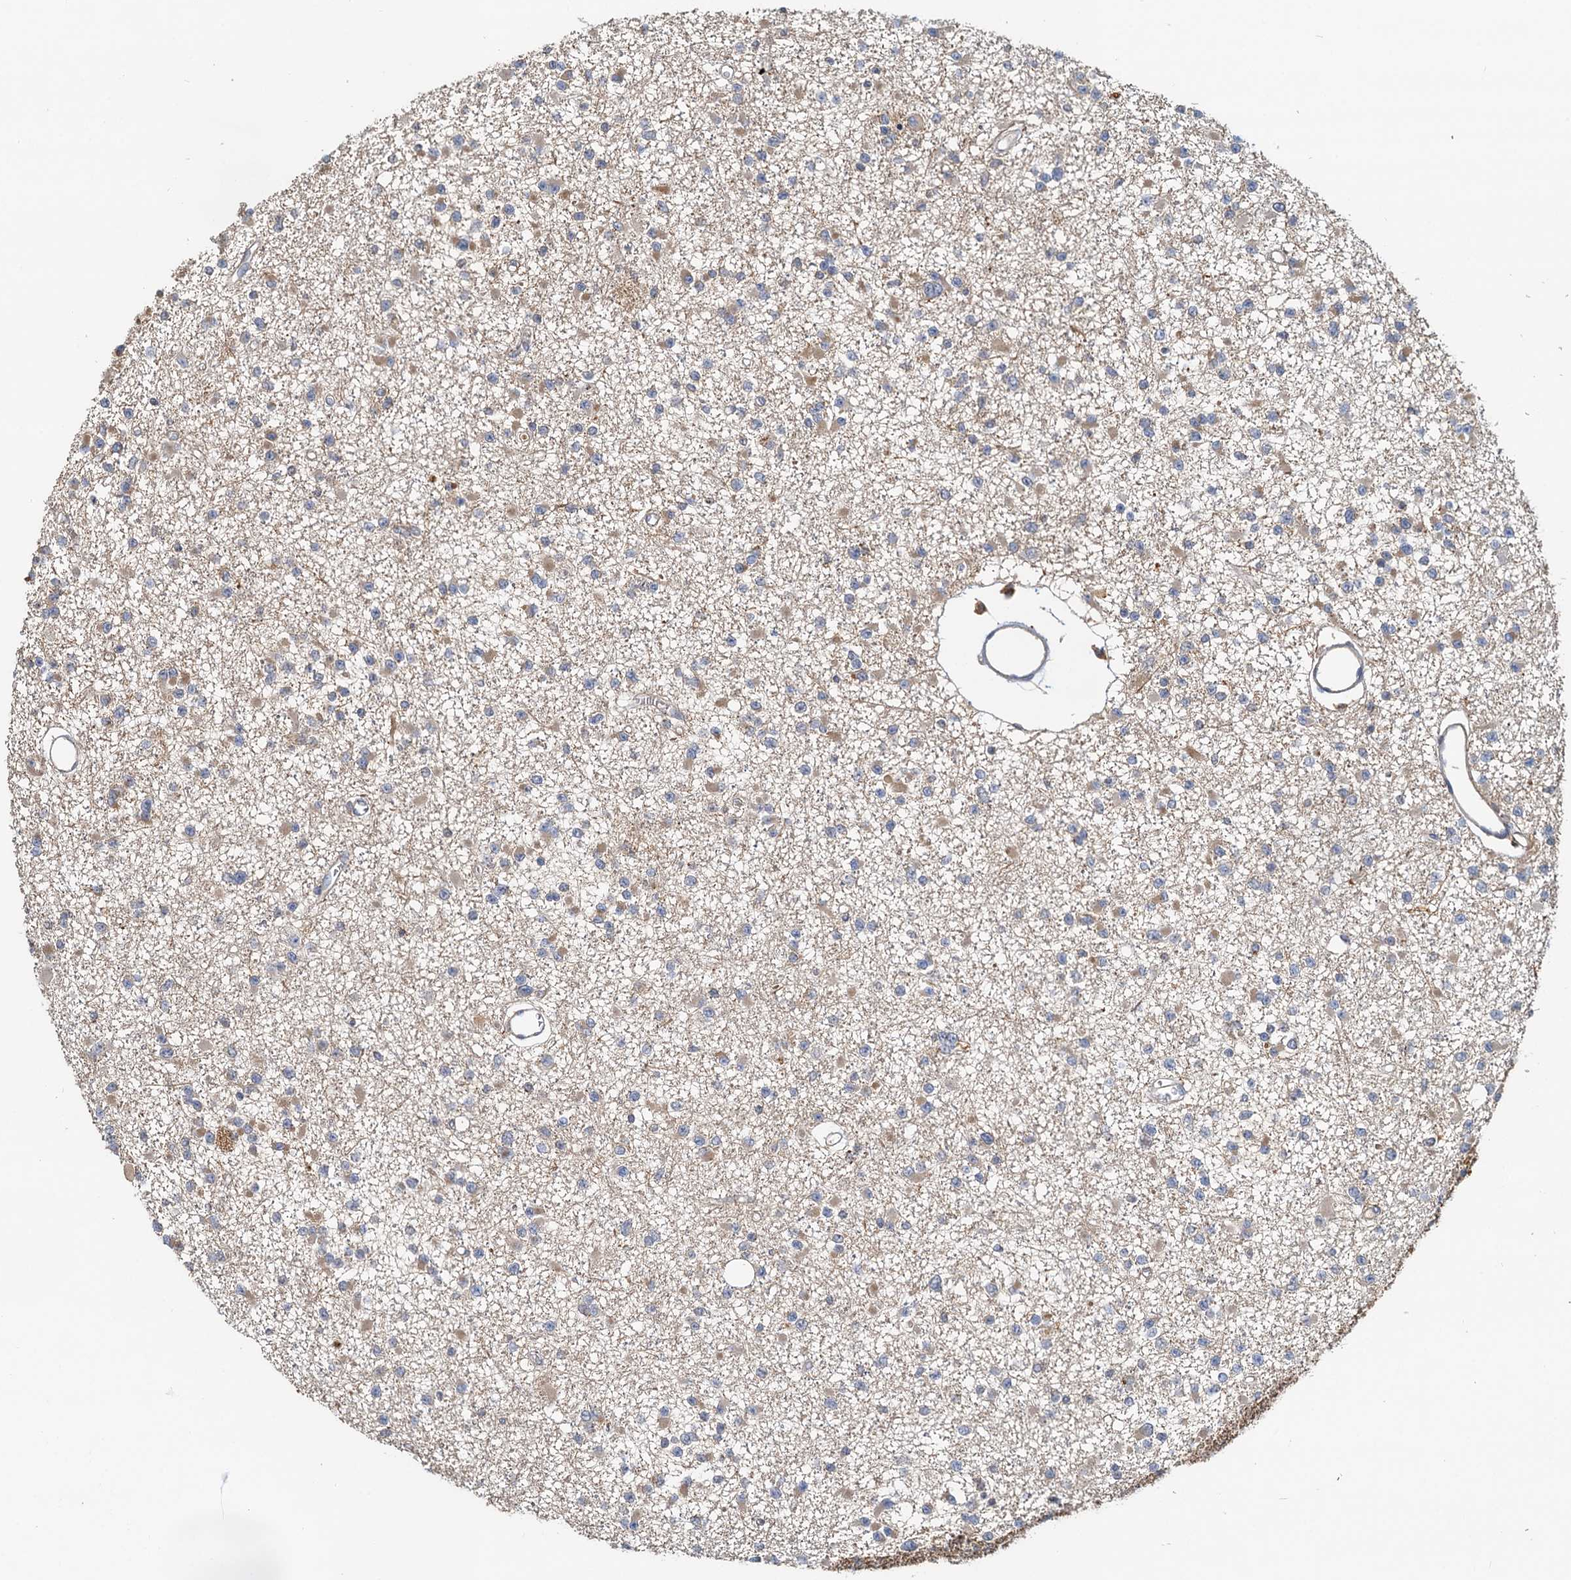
{"staining": {"intensity": "negative", "quantity": "none", "location": "none"}, "tissue": "glioma", "cell_type": "Tumor cells", "image_type": "cancer", "snomed": [{"axis": "morphology", "description": "Glioma, malignant, Low grade"}, {"axis": "topography", "description": "Brain"}], "caption": "Tumor cells show no significant staining in malignant glioma (low-grade).", "gene": "TOLLIP", "patient": {"sex": "female", "age": 22}}